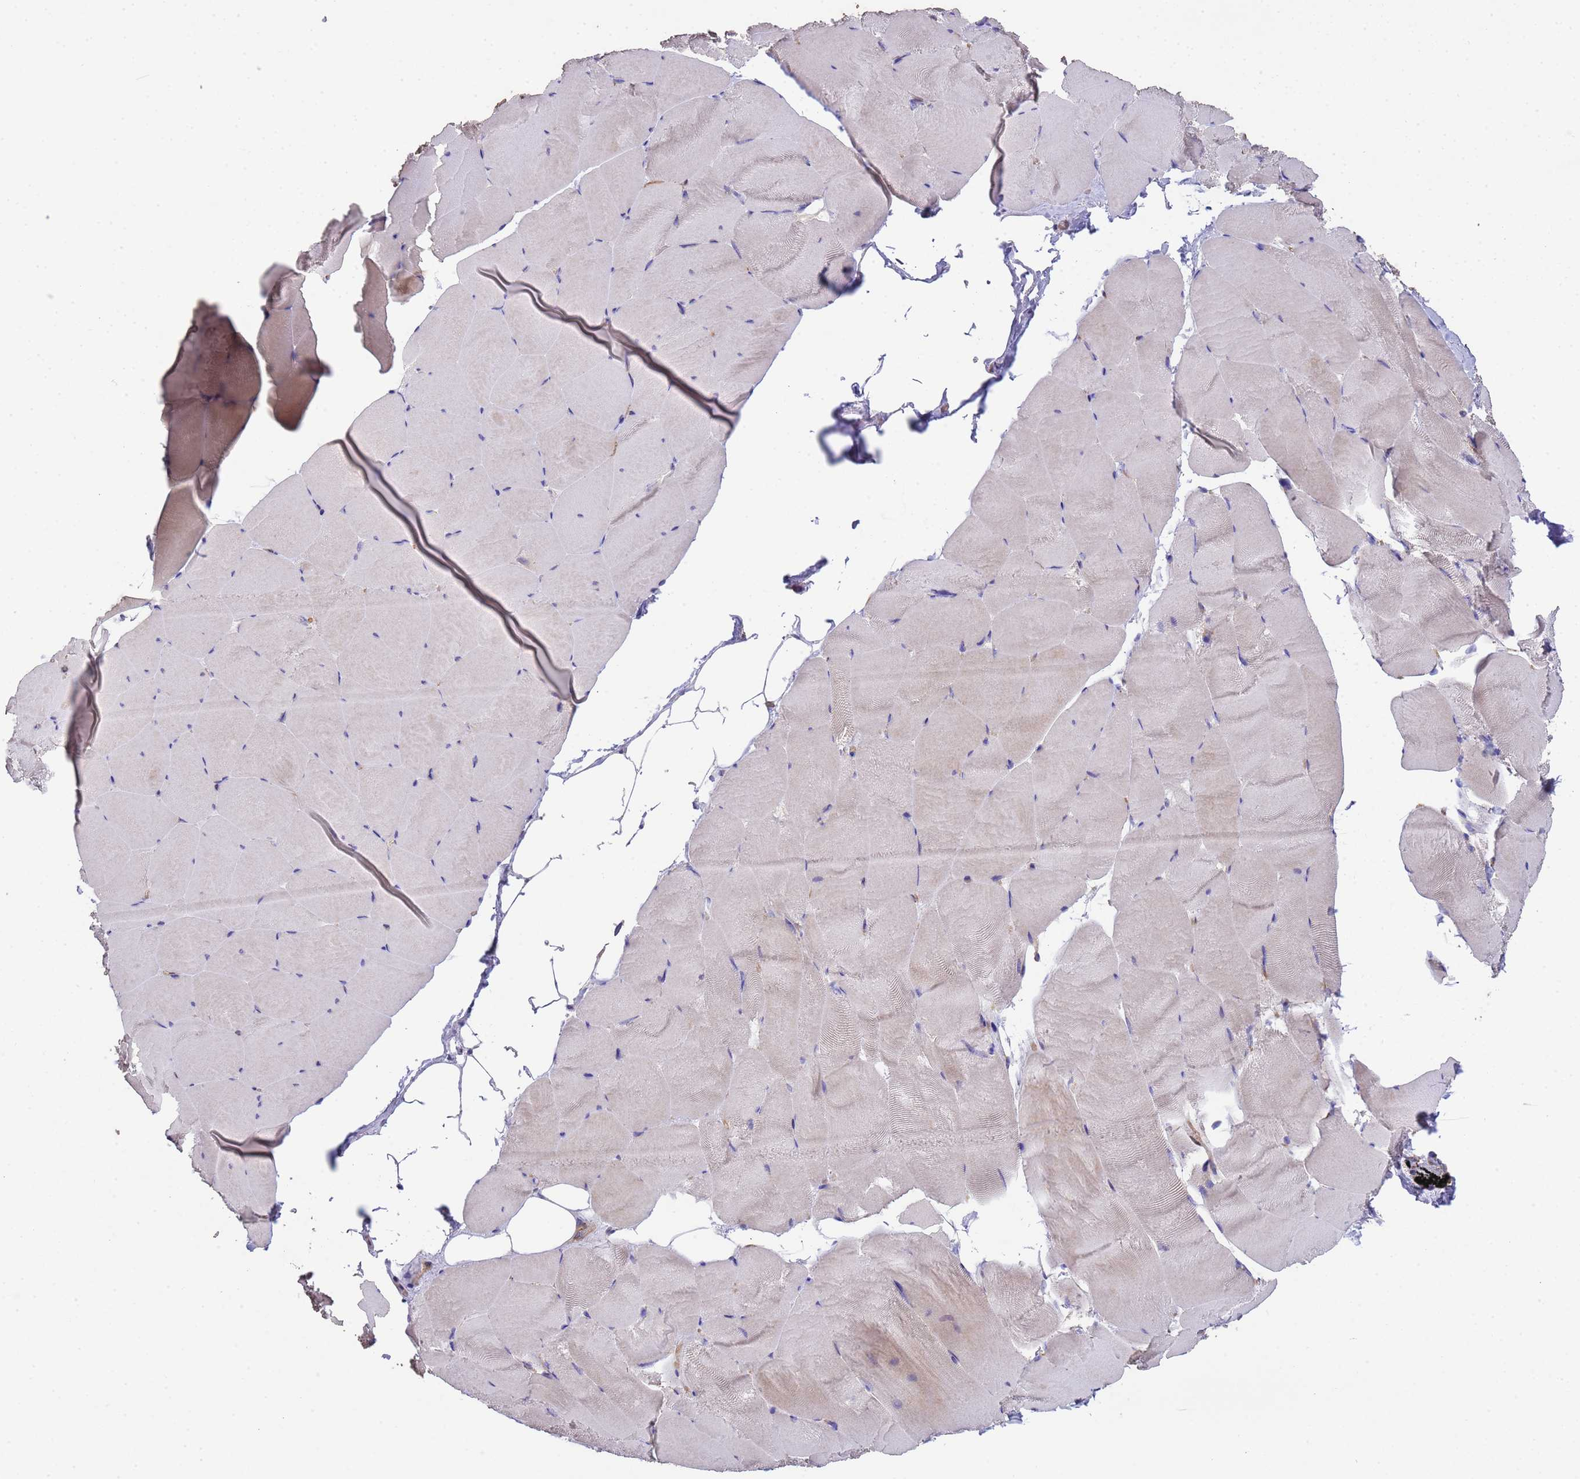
{"staining": {"intensity": "negative", "quantity": "none", "location": "none"}, "tissue": "skeletal muscle", "cell_type": "Myocytes", "image_type": "normal", "snomed": [{"axis": "morphology", "description": "Normal tissue, NOS"}, {"axis": "topography", "description": "Skeletal muscle"}], "caption": "IHC image of normal skeletal muscle: human skeletal muscle stained with DAB (3,3'-diaminobenzidine) exhibits no significant protein staining in myocytes.", "gene": "NPHP1", "patient": {"sex": "female", "age": 64}}